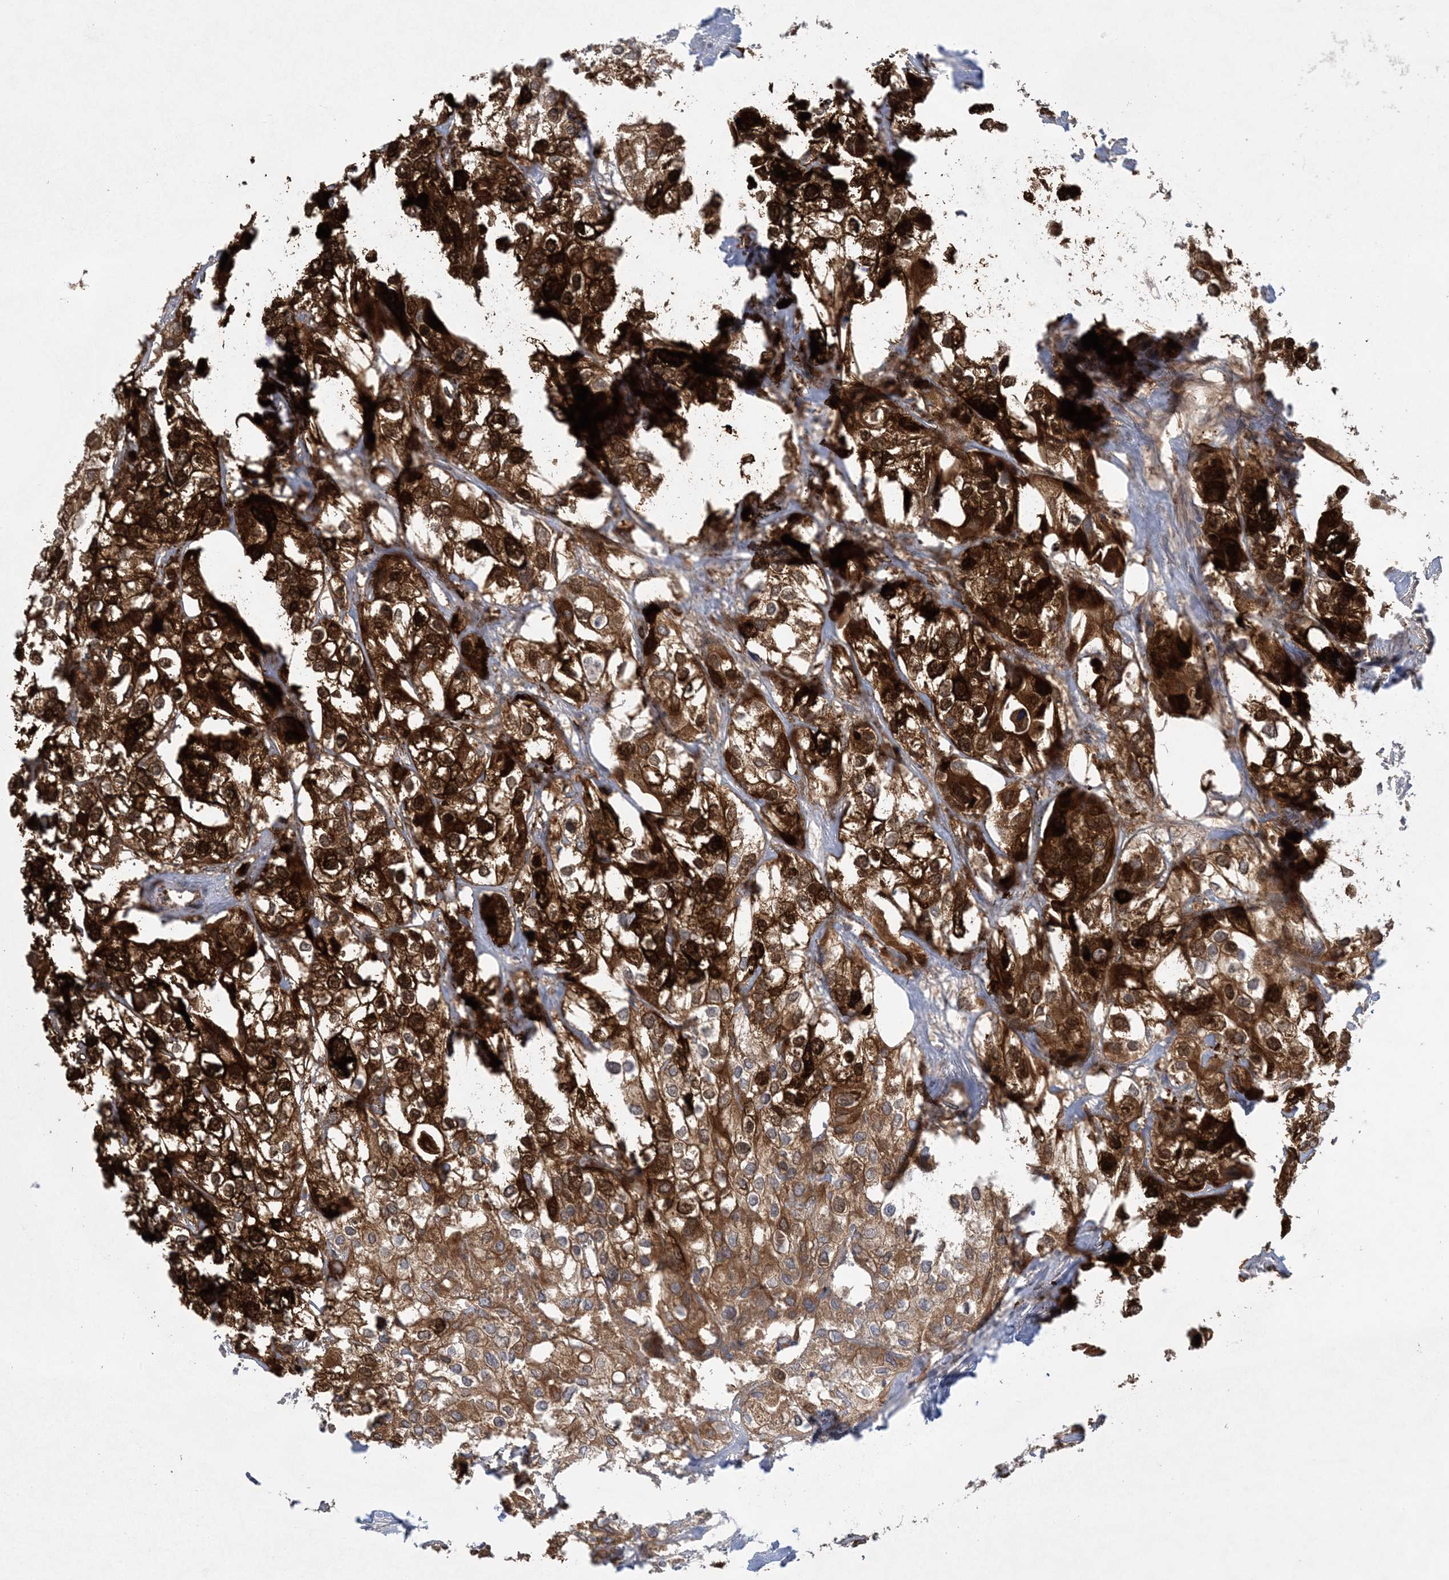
{"staining": {"intensity": "strong", "quantity": ">75%", "location": "cytoplasmic/membranous,nuclear"}, "tissue": "urothelial cancer", "cell_type": "Tumor cells", "image_type": "cancer", "snomed": [{"axis": "morphology", "description": "Urothelial carcinoma, High grade"}, {"axis": "topography", "description": "Urinary bladder"}], "caption": "Human urothelial carcinoma (high-grade) stained for a protein (brown) displays strong cytoplasmic/membranous and nuclear positive positivity in about >75% of tumor cells.", "gene": "HMGCS1", "patient": {"sex": "male", "age": 64}}